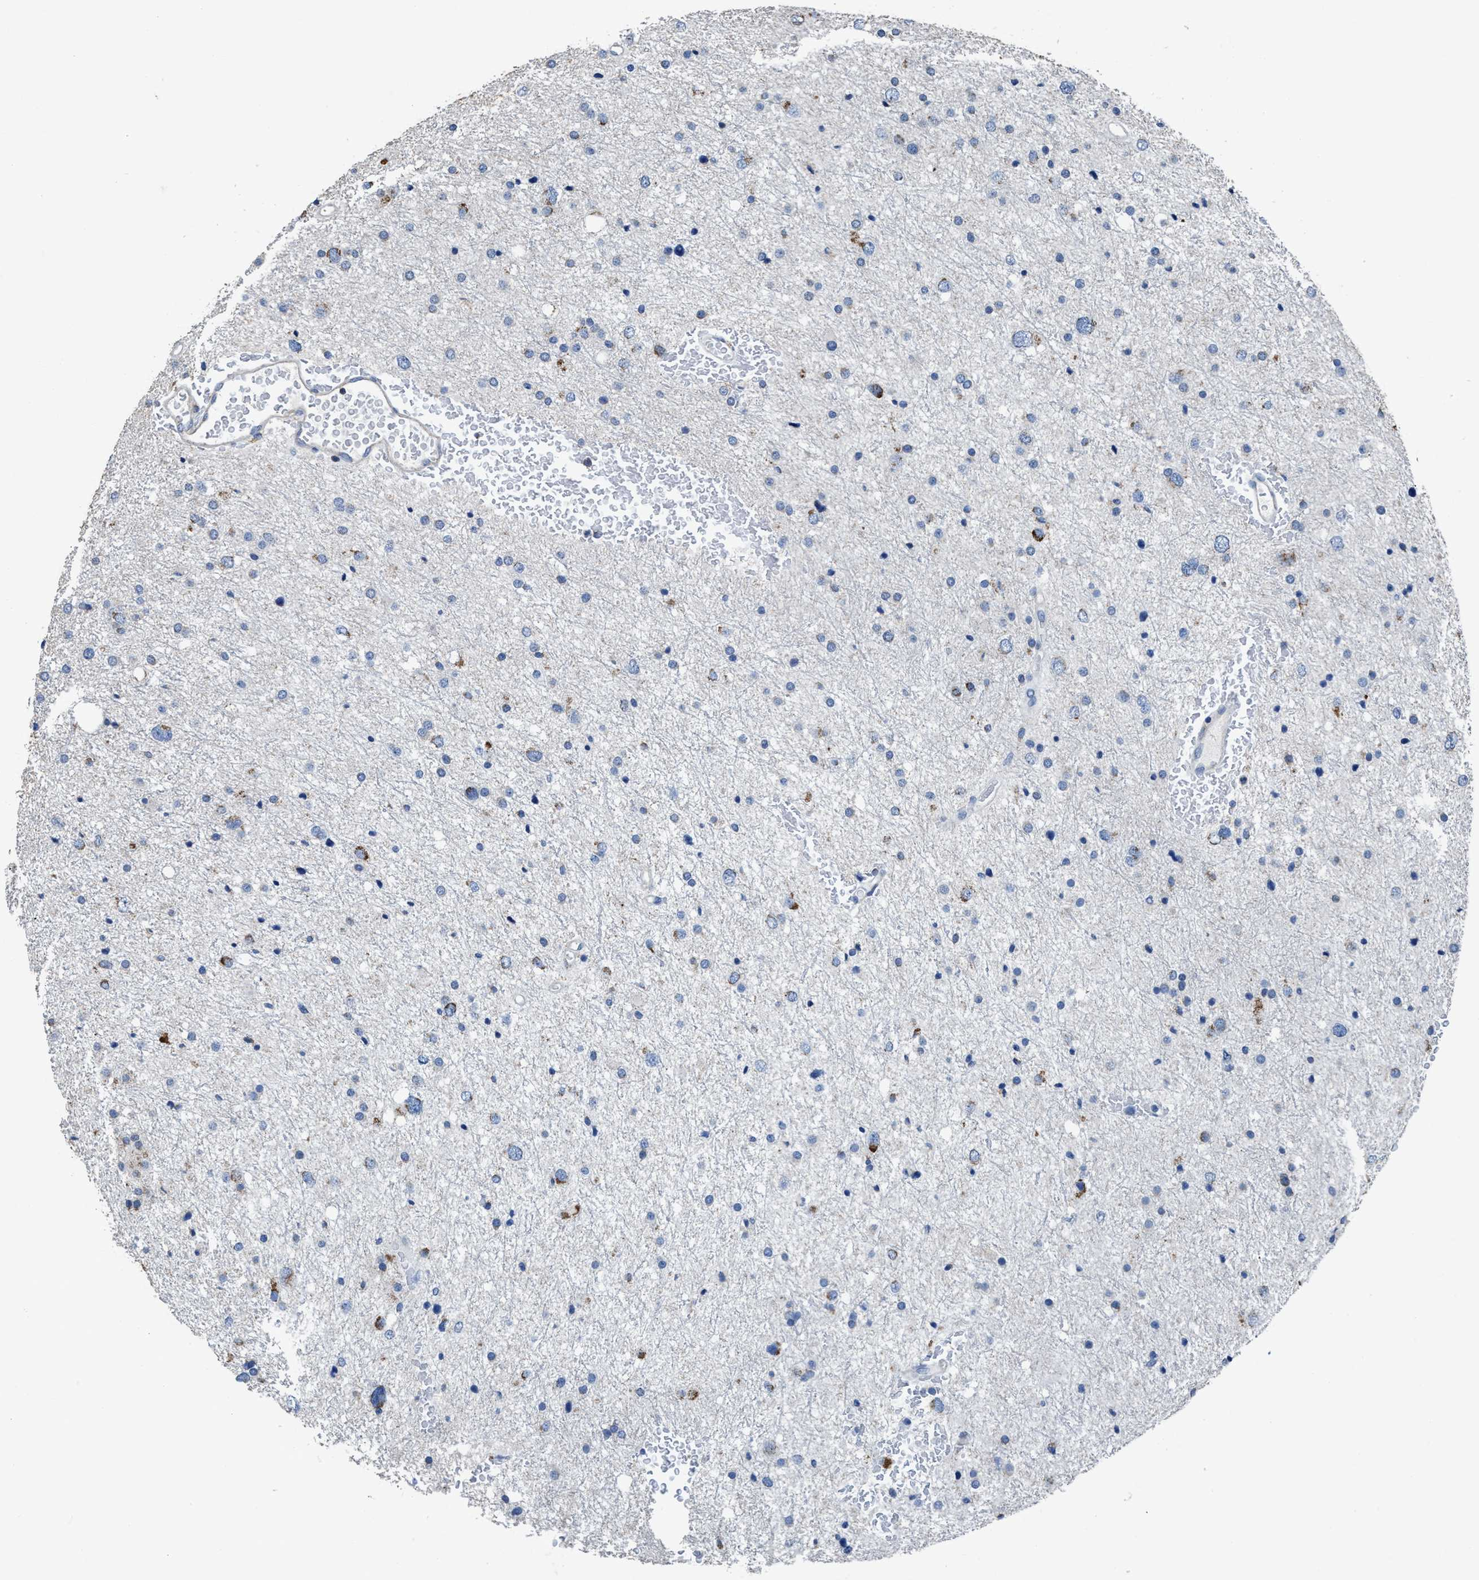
{"staining": {"intensity": "negative", "quantity": "none", "location": "none"}, "tissue": "glioma", "cell_type": "Tumor cells", "image_type": "cancer", "snomed": [{"axis": "morphology", "description": "Glioma, malignant, Low grade"}, {"axis": "topography", "description": "Brain"}], "caption": "A photomicrograph of human malignant glioma (low-grade) is negative for staining in tumor cells.", "gene": "ANKFN1", "patient": {"sex": "female", "age": 37}}